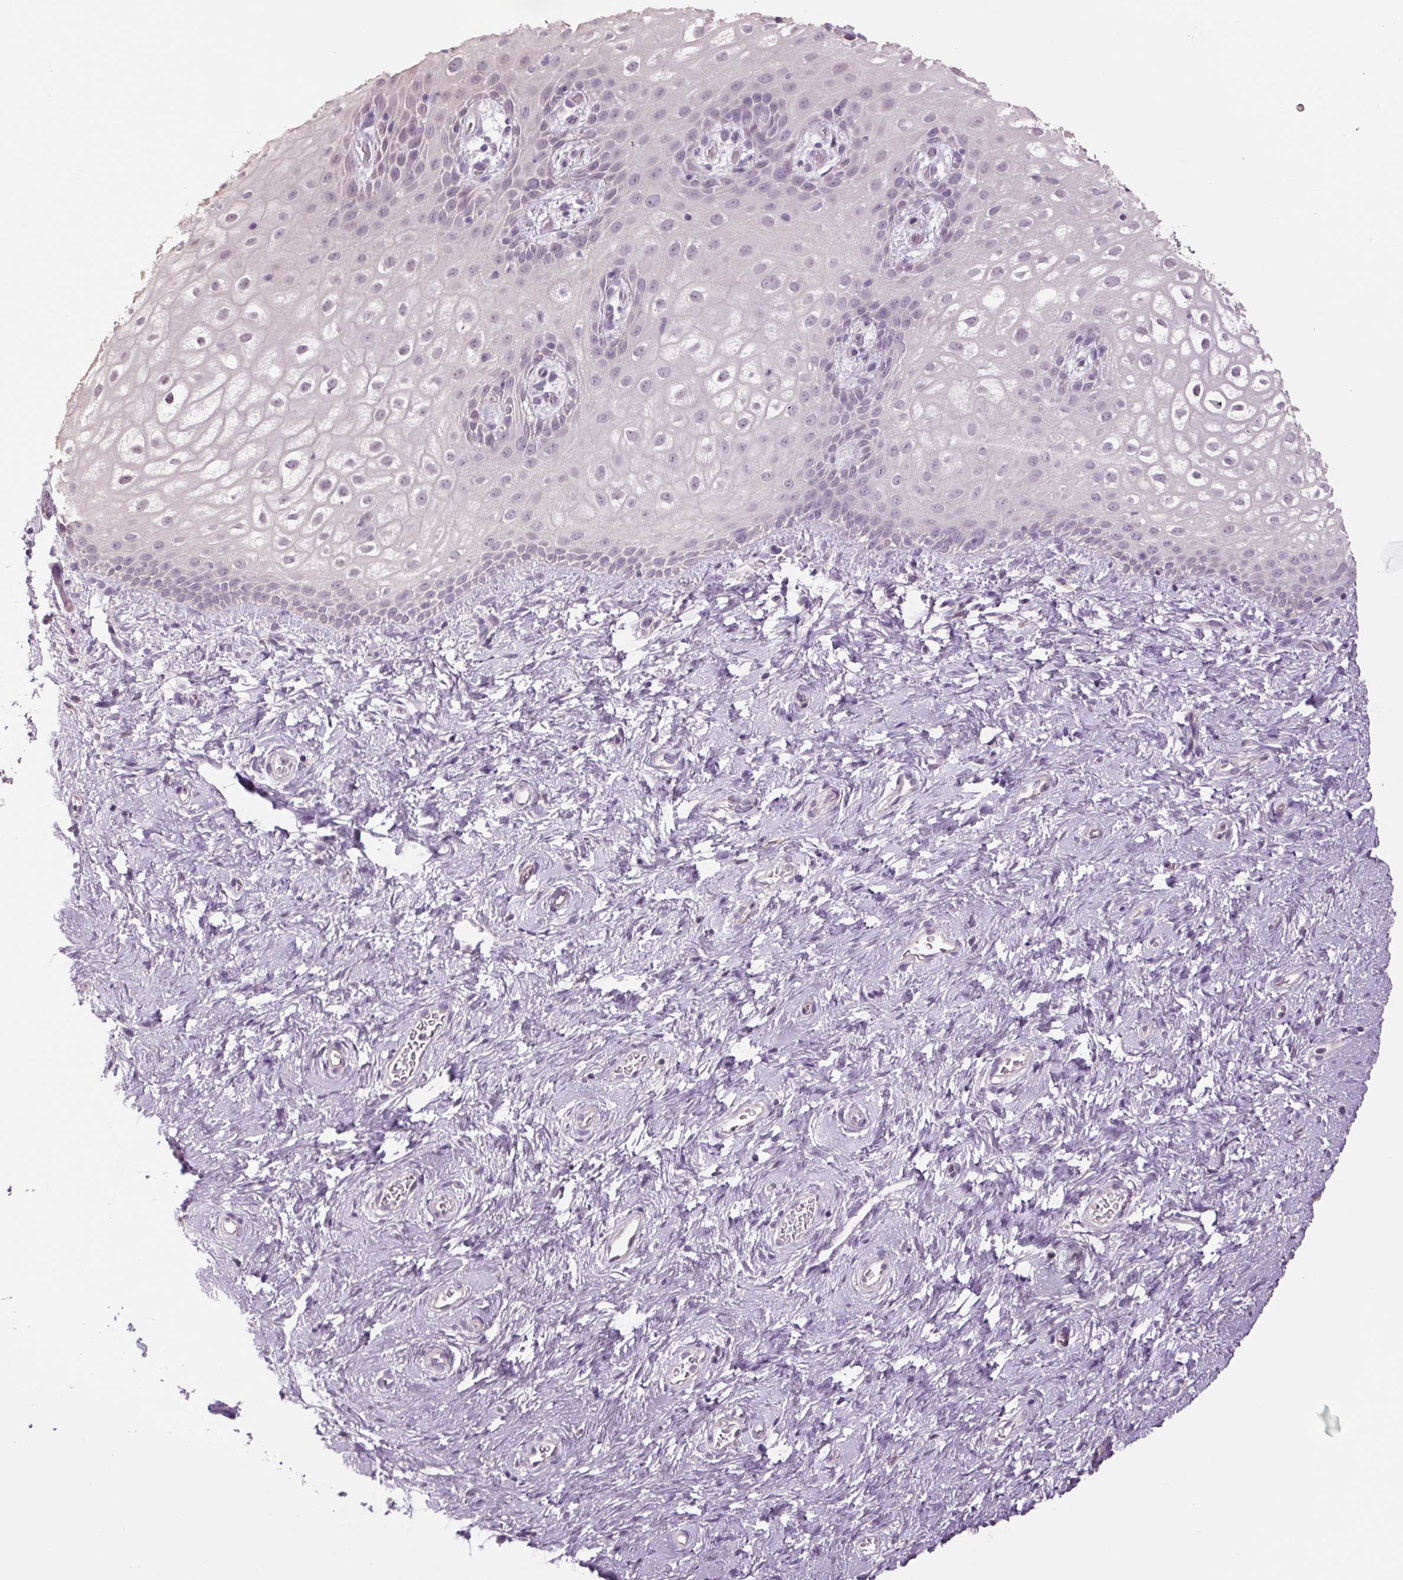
{"staining": {"intensity": "moderate", "quantity": "<25%", "location": "cytoplasmic/membranous"}, "tissue": "skin", "cell_type": "Epidermal cells", "image_type": "normal", "snomed": [{"axis": "morphology", "description": "Normal tissue, NOS"}, {"axis": "topography", "description": "Anal"}], "caption": "This photomicrograph displays immunohistochemistry (IHC) staining of unremarkable skin, with low moderate cytoplasmic/membranous positivity in approximately <25% of epidermal cells.", "gene": "MPO", "patient": {"sex": "female", "age": 46}}